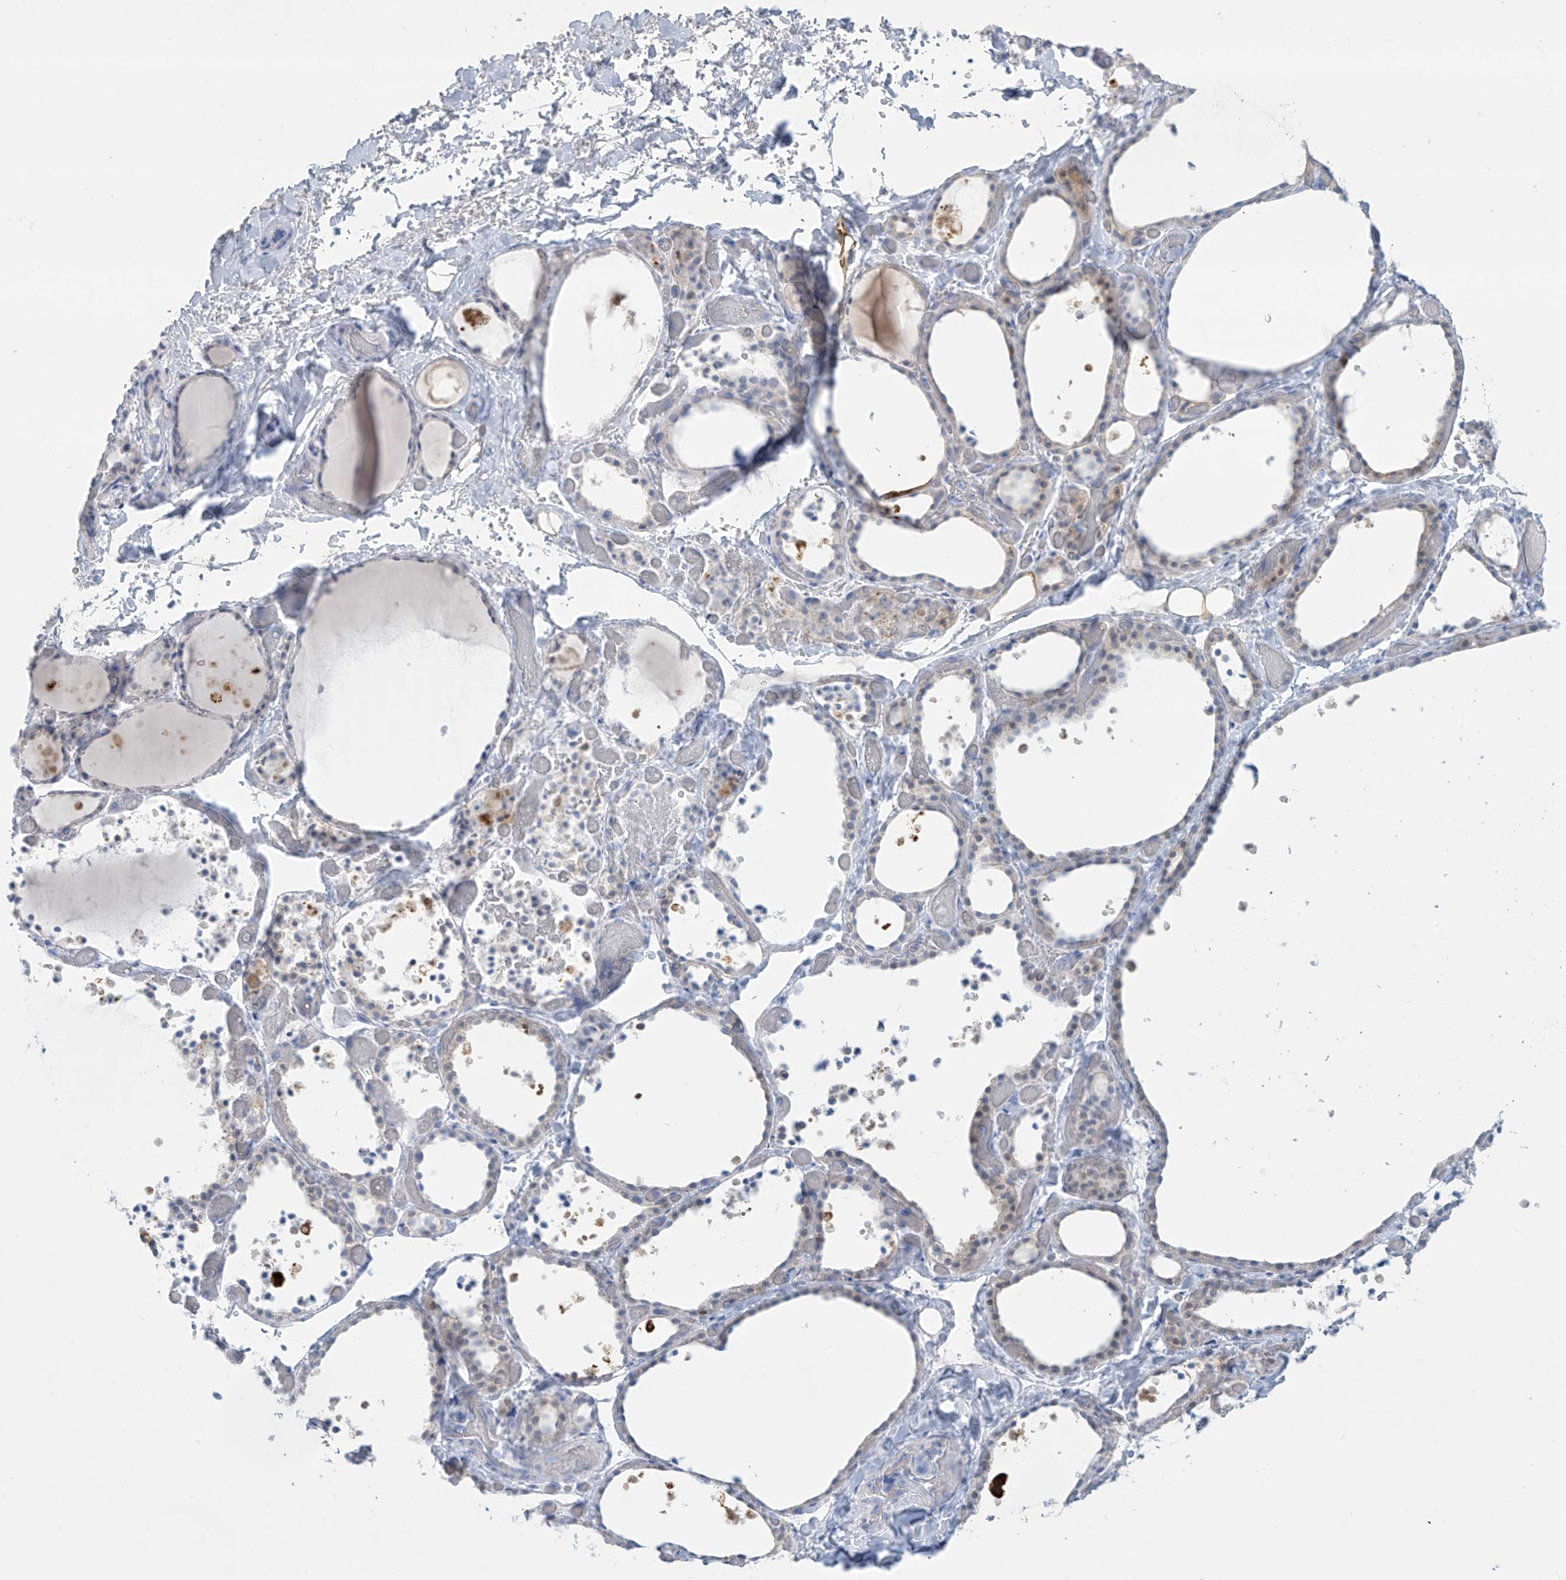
{"staining": {"intensity": "negative", "quantity": "none", "location": "none"}, "tissue": "thyroid gland", "cell_type": "Glandular cells", "image_type": "normal", "snomed": [{"axis": "morphology", "description": "Normal tissue, NOS"}, {"axis": "topography", "description": "Thyroid gland"}], "caption": "Human thyroid gland stained for a protein using immunohistochemistry (IHC) demonstrates no positivity in glandular cells.", "gene": "TRMT2B", "patient": {"sex": "female", "age": 44}}